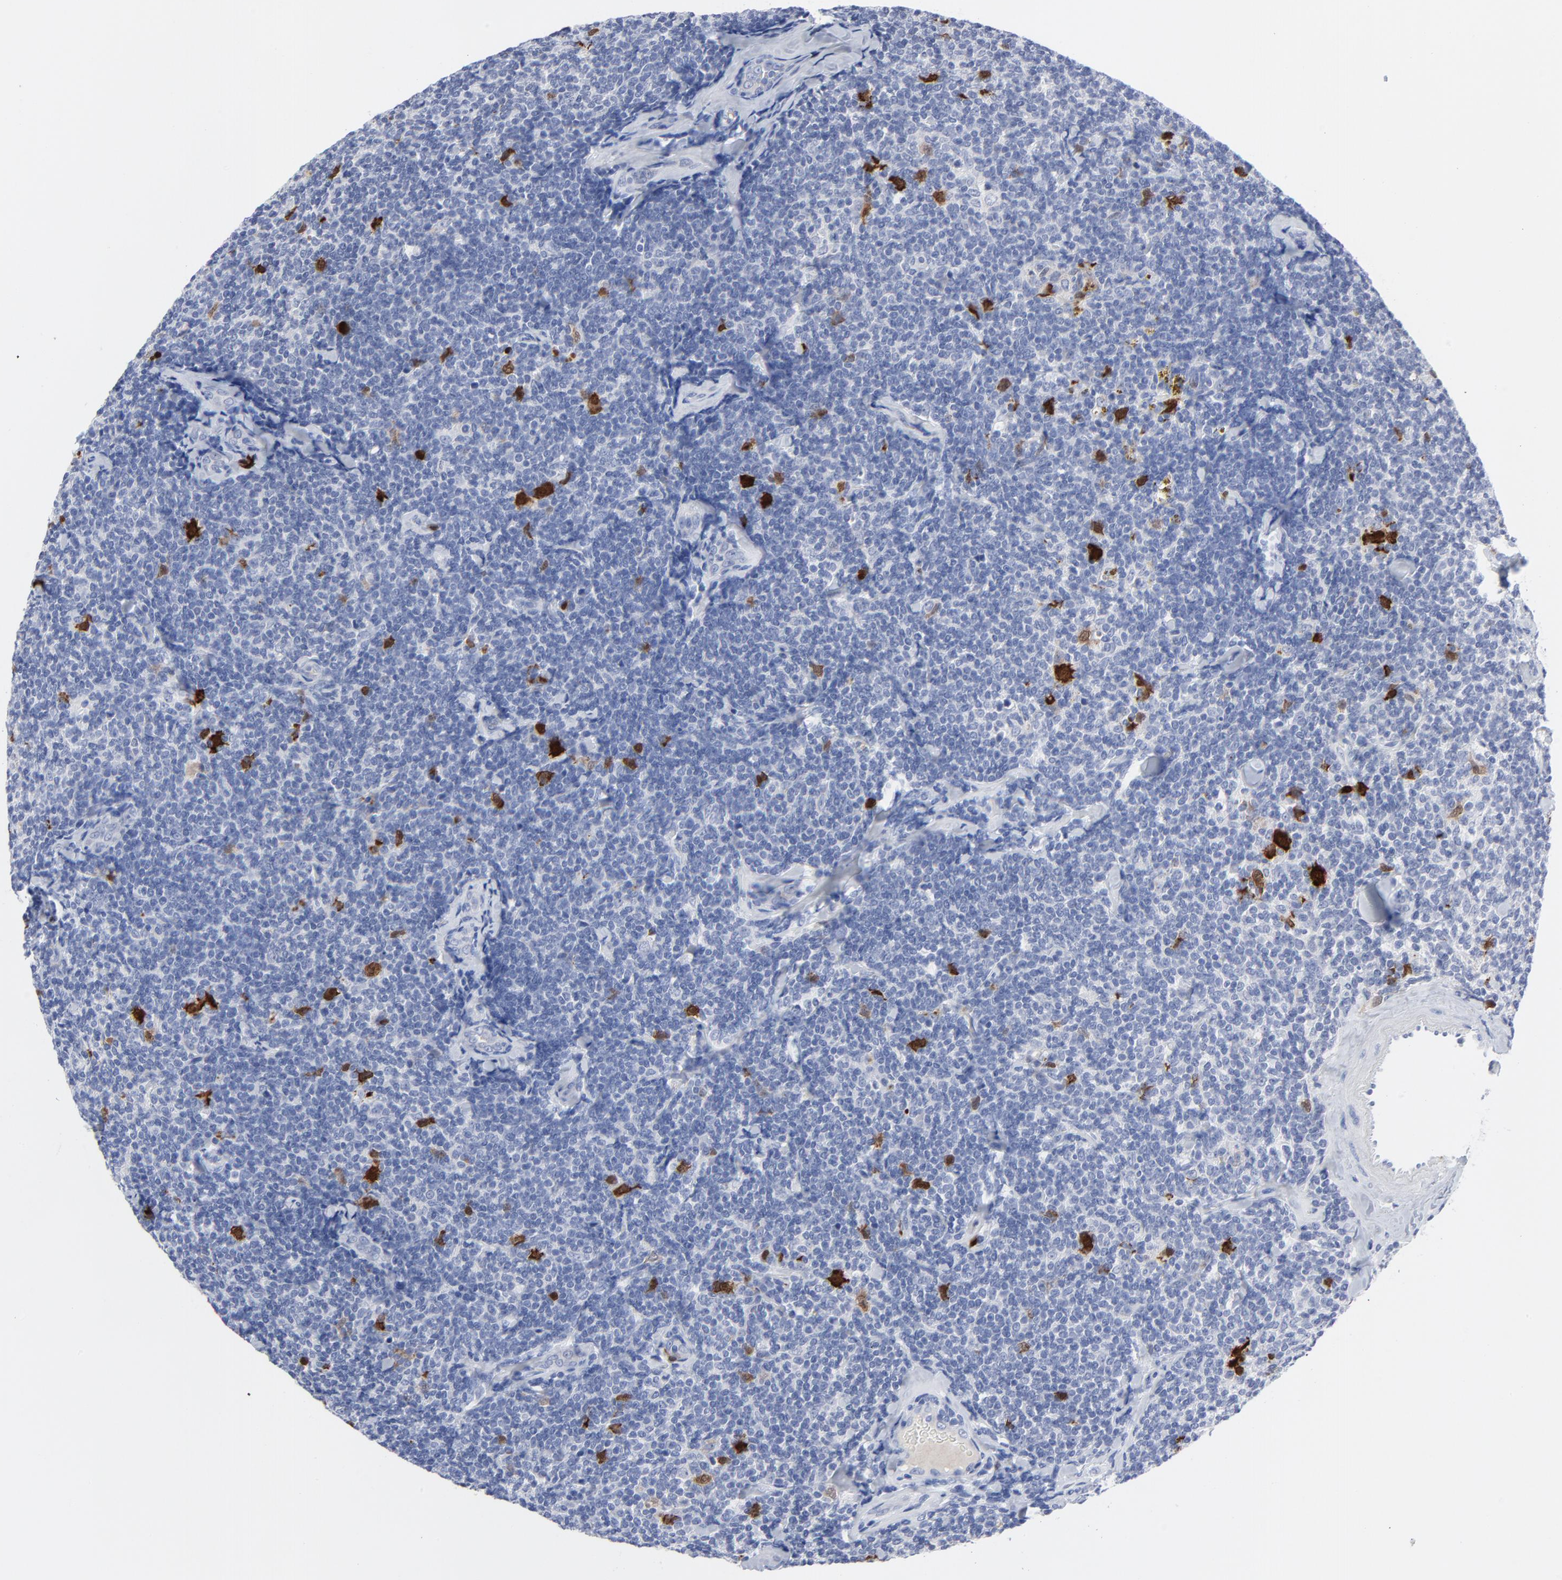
{"staining": {"intensity": "strong", "quantity": "<25%", "location": "cytoplasmic/membranous,nuclear"}, "tissue": "lymphoma", "cell_type": "Tumor cells", "image_type": "cancer", "snomed": [{"axis": "morphology", "description": "Malignant lymphoma, non-Hodgkin's type, Low grade"}, {"axis": "topography", "description": "Lymph node"}], "caption": "Tumor cells reveal strong cytoplasmic/membranous and nuclear positivity in approximately <25% of cells in lymphoma.", "gene": "CDK1", "patient": {"sex": "female", "age": 56}}